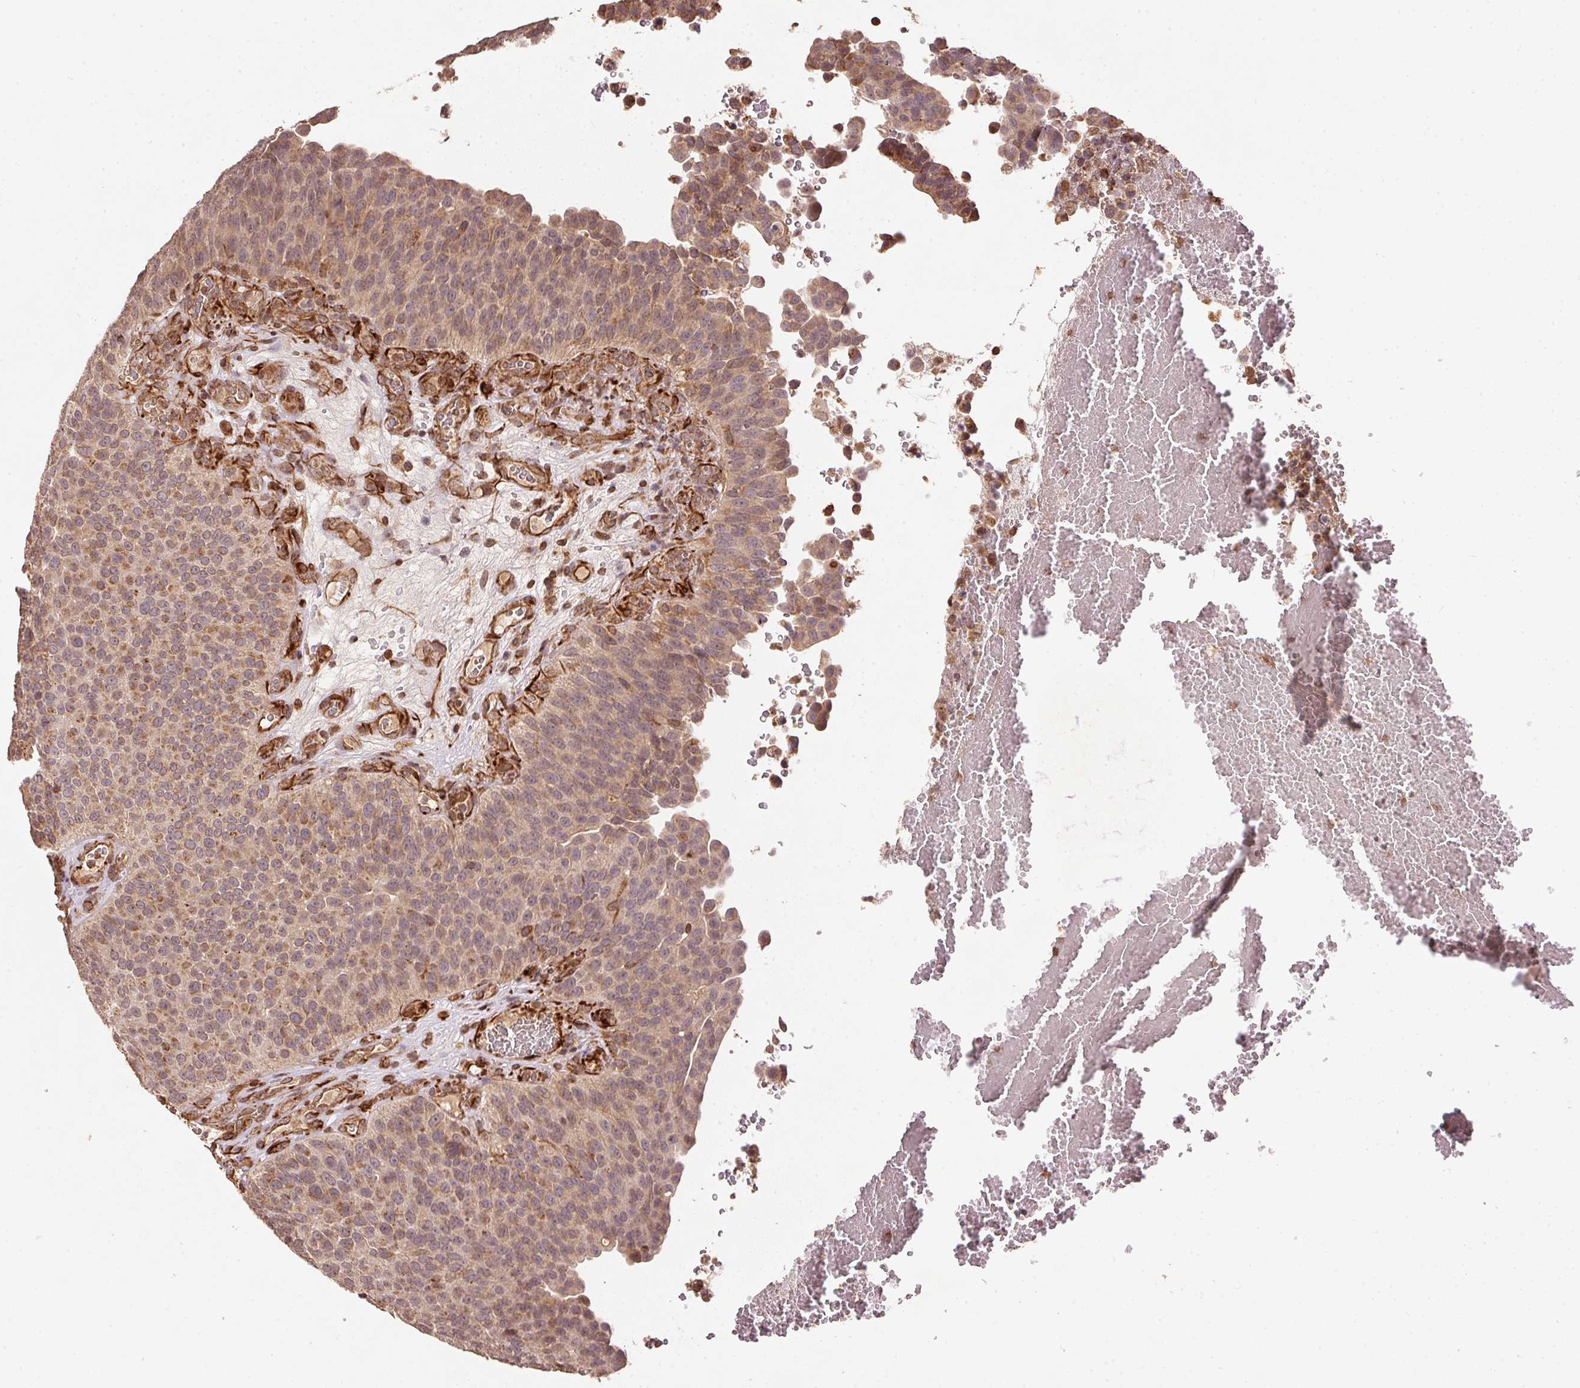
{"staining": {"intensity": "weak", "quantity": ">75%", "location": "cytoplasmic/membranous"}, "tissue": "urothelial cancer", "cell_type": "Tumor cells", "image_type": "cancer", "snomed": [{"axis": "morphology", "description": "Urothelial carcinoma, Low grade"}, {"axis": "topography", "description": "Urinary bladder"}], "caption": "Weak cytoplasmic/membranous positivity for a protein is identified in about >75% of tumor cells of urothelial carcinoma (low-grade) using immunohistochemistry (IHC).", "gene": "SPRED2", "patient": {"sex": "male", "age": 76}}